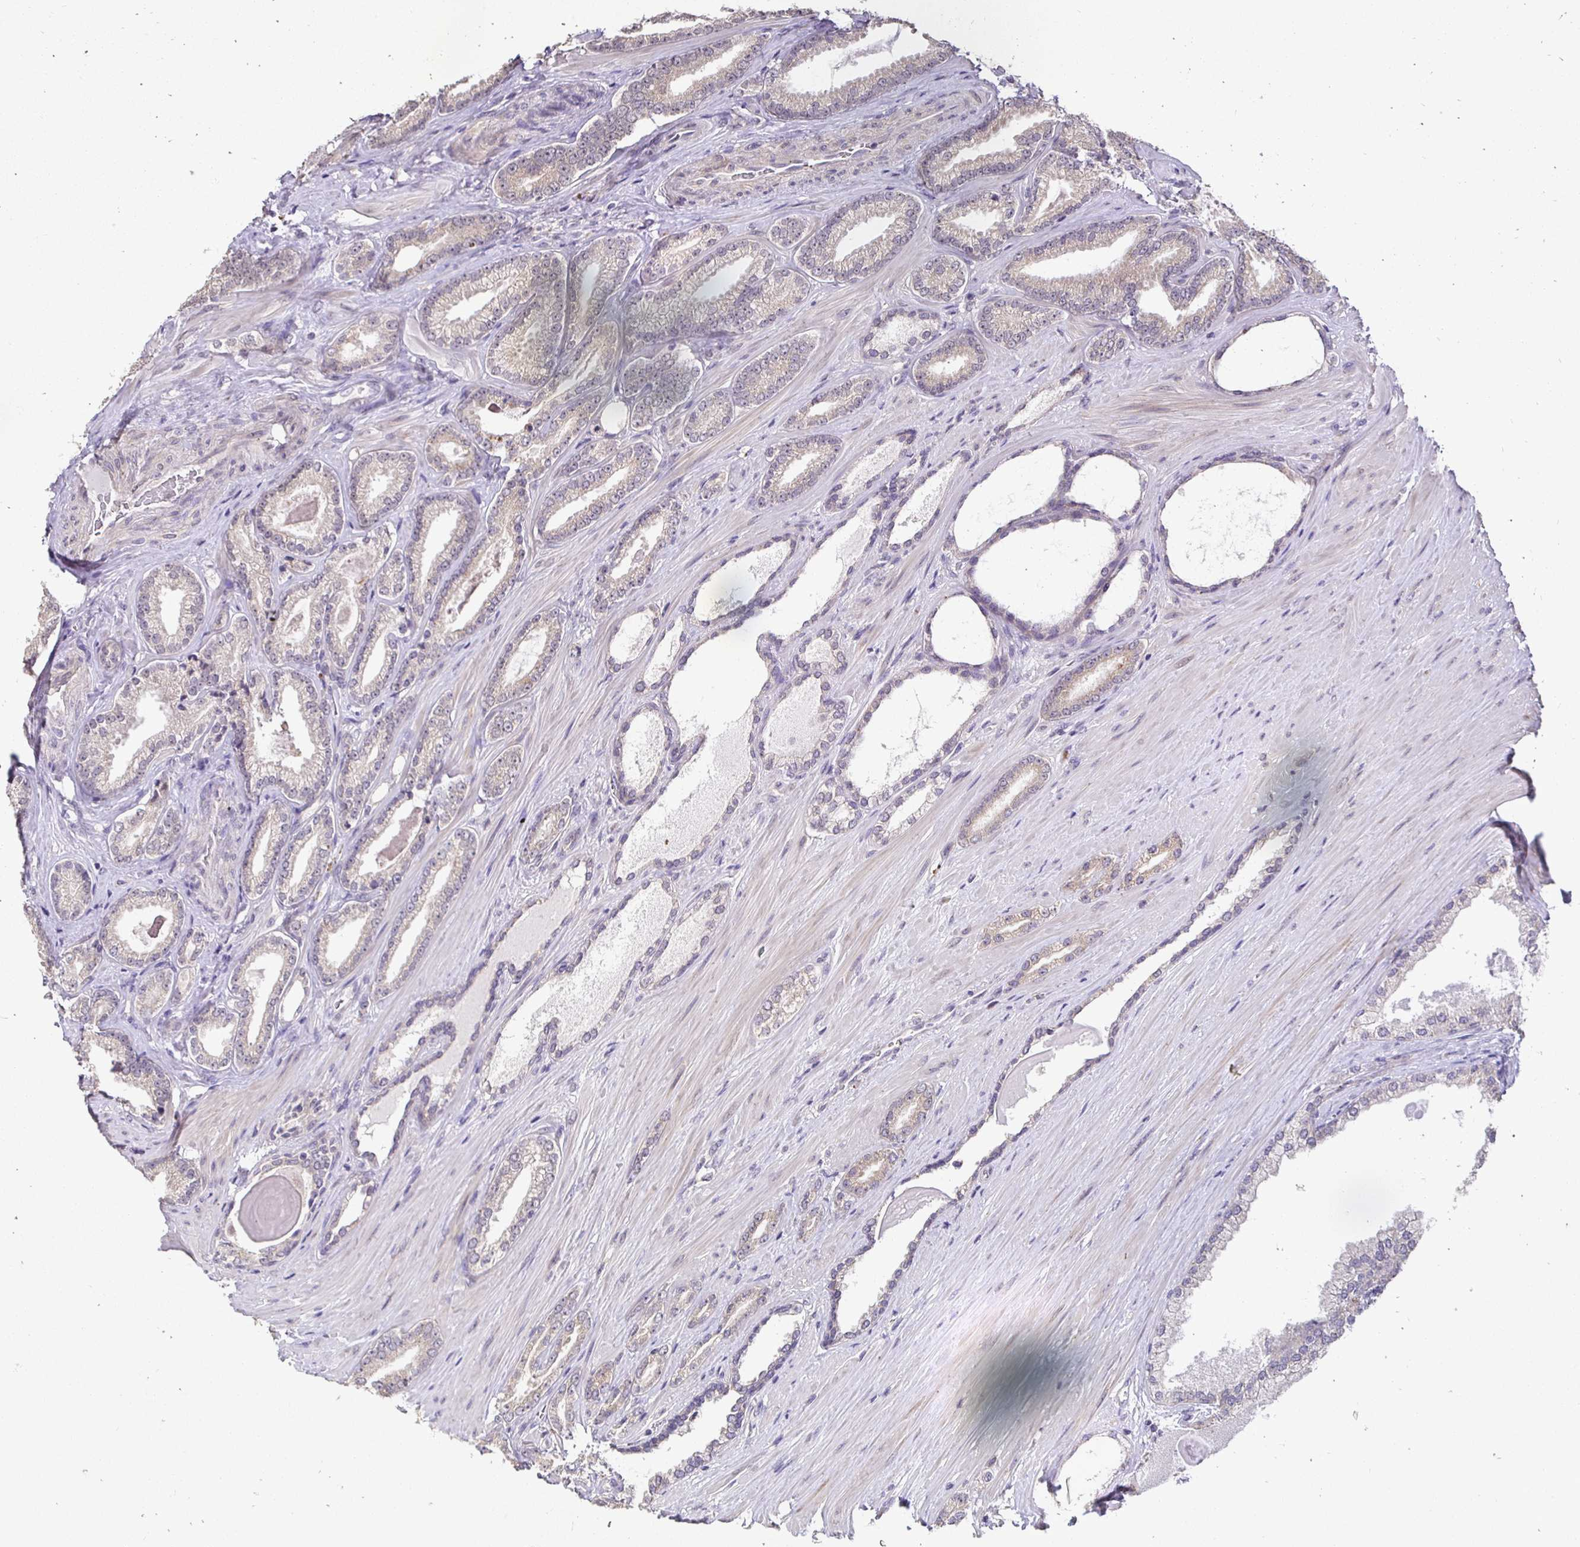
{"staining": {"intensity": "weak", "quantity": ">75%", "location": "cytoplasmic/membranous,nuclear"}, "tissue": "prostate cancer", "cell_type": "Tumor cells", "image_type": "cancer", "snomed": [{"axis": "morphology", "description": "Adenocarcinoma, Low grade"}, {"axis": "topography", "description": "Prostate"}], "caption": "A brown stain highlights weak cytoplasmic/membranous and nuclear expression of a protein in human prostate cancer tumor cells.", "gene": "RHEBL1", "patient": {"sex": "male", "age": 61}}